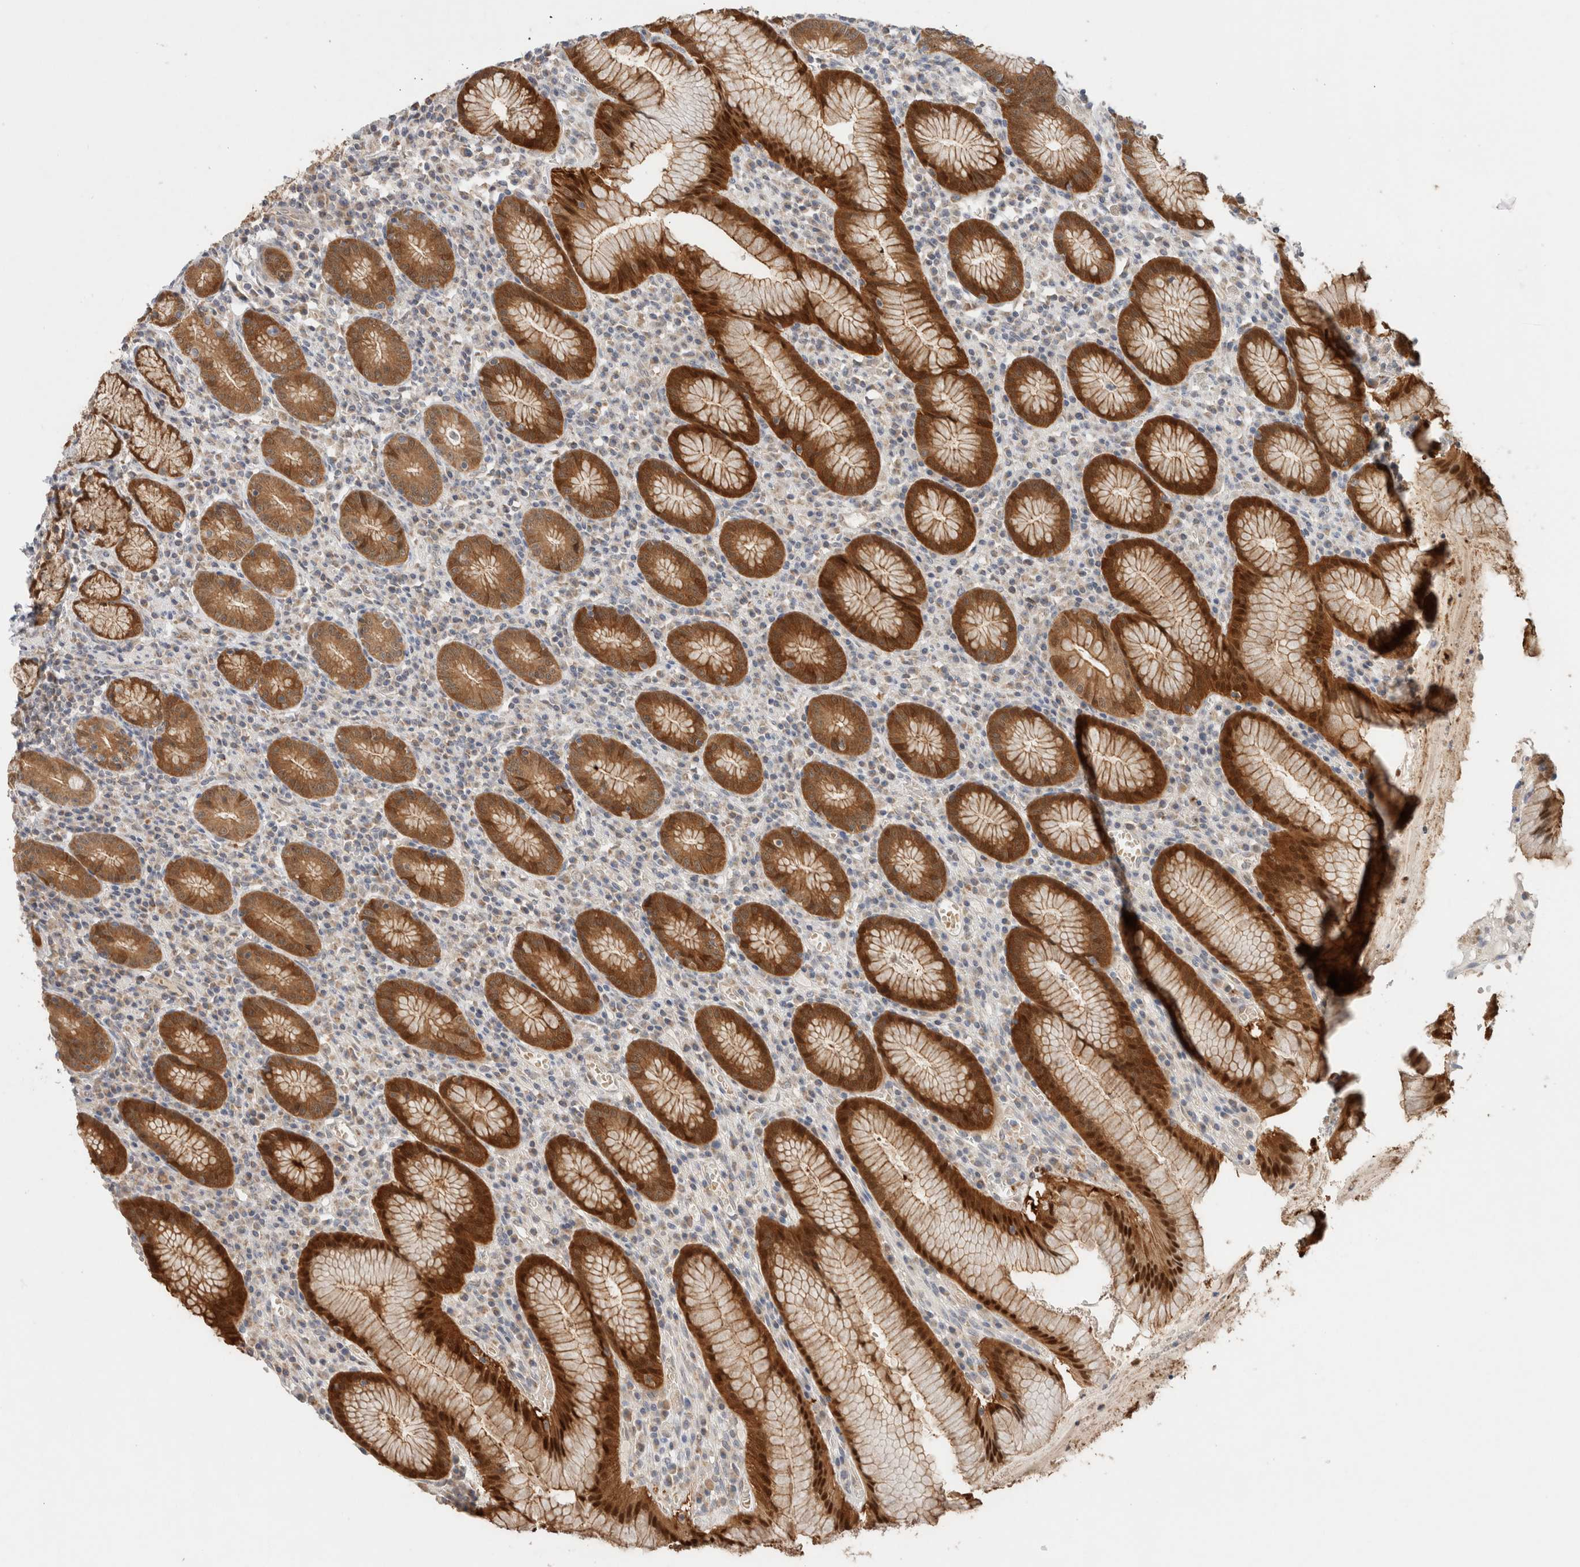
{"staining": {"intensity": "strong", "quantity": ">75%", "location": "cytoplasmic/membranous"}, "tissue": "stomach", "cell_type": "Glandular cells", "image_type": "normal", "snomed": [{"axis": "morphology", "description": "Normal tissue, NOS"}, {"axis": "topography", "description": "Stomach"}], "caption": "Unremarkable stomach displays strong cytoplasmic/membranous positivity in approximately >75% of glandular cells, visualized by immunohistochemistry.", "gene": "CA13", "patient": {"sex": "male", "age": 55}}